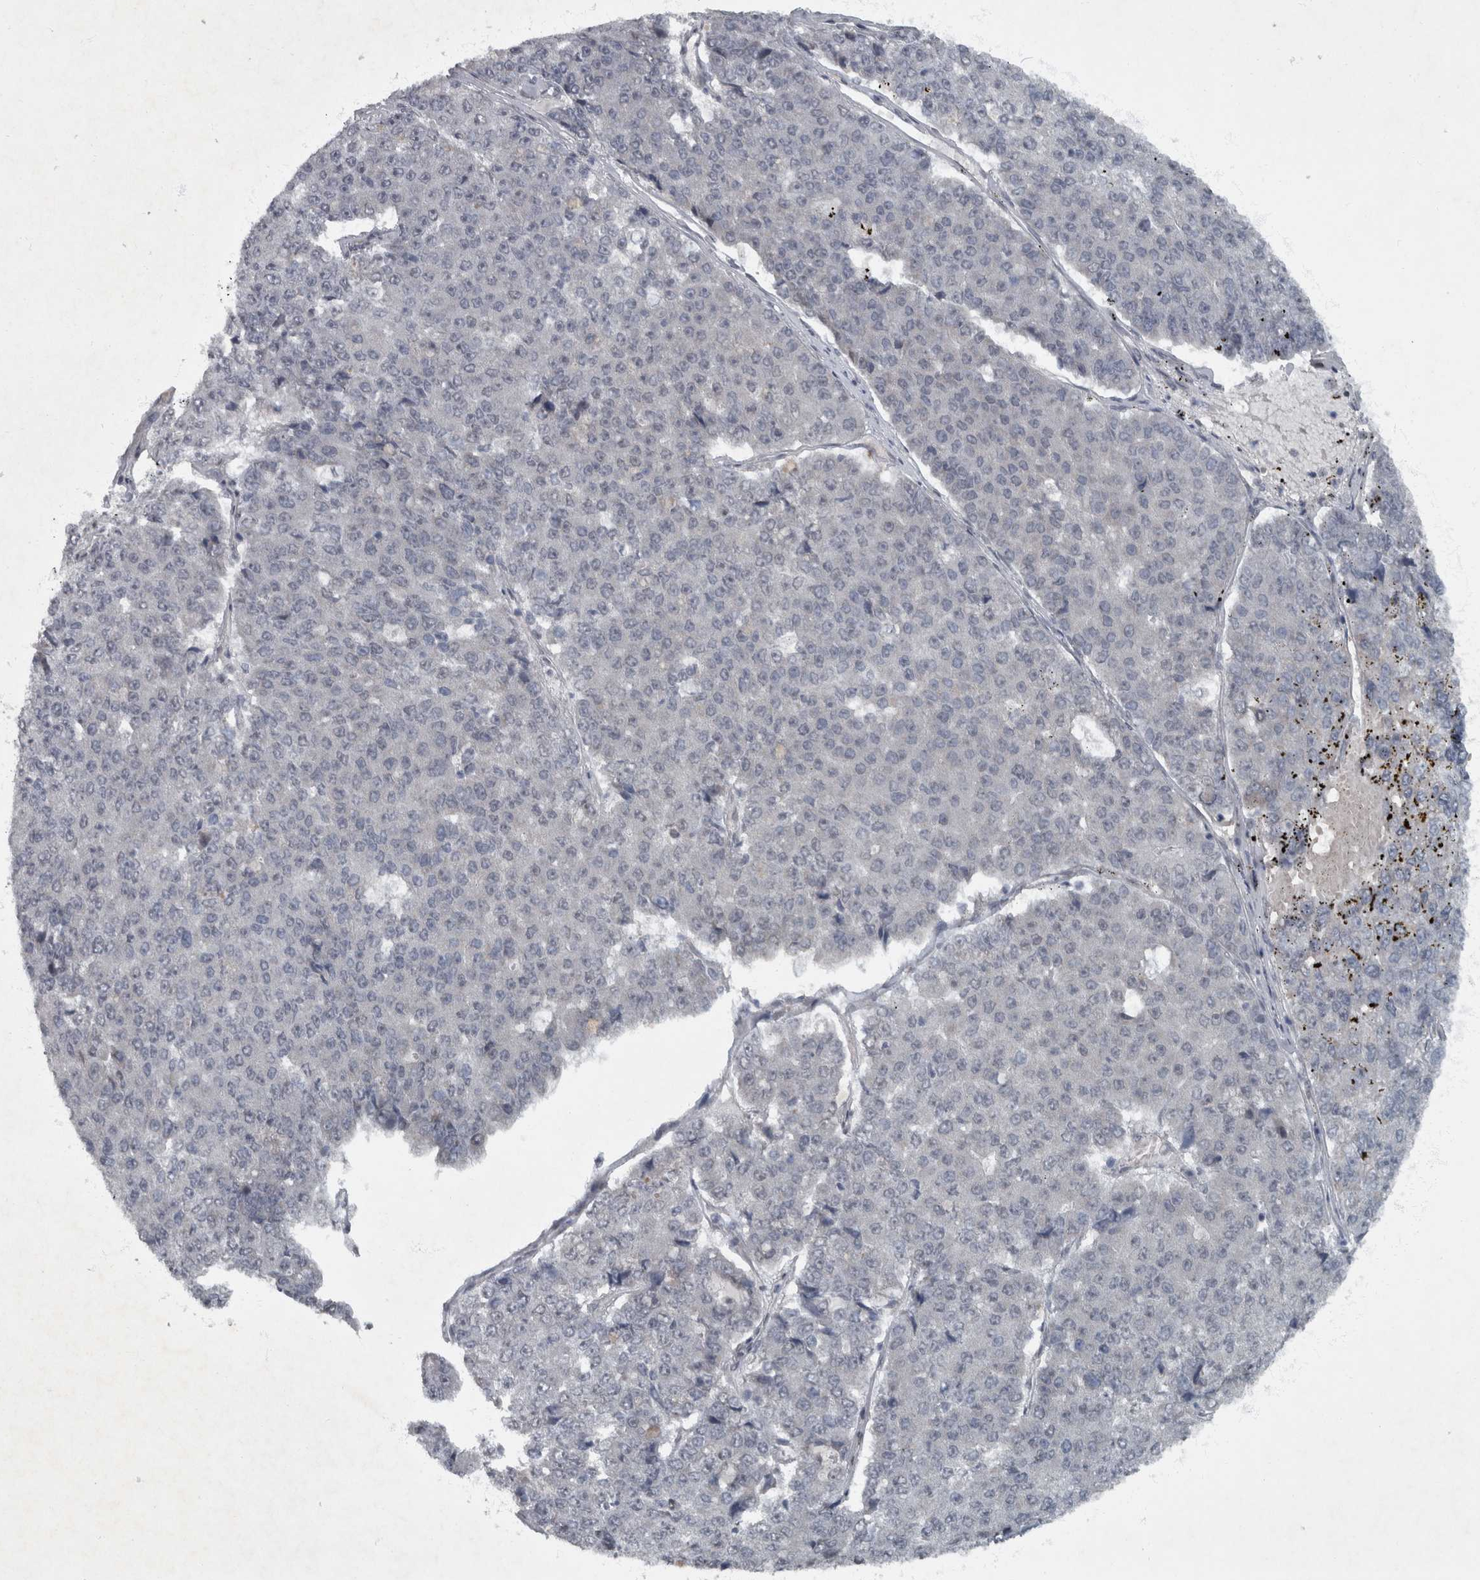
{"staining": {"intensity": "negative", "quantity": "none", "location": "none"}, "tissue": "pancreatic cancer", "cell_type": "Tumor cells", "image_type": "cancer", "snomed": [{"axis": "morphology", "description": "Adenocarcinoma, NOS"}, {"axis": "topography", "description": "Pancreas"}], "caption": "A histopathology image of human pancreatic cancer (adenocarcinoma) is negative for staining in tumor cells.", "gene": "WDR33", "patient": {"sex": "male", "age": 50}}